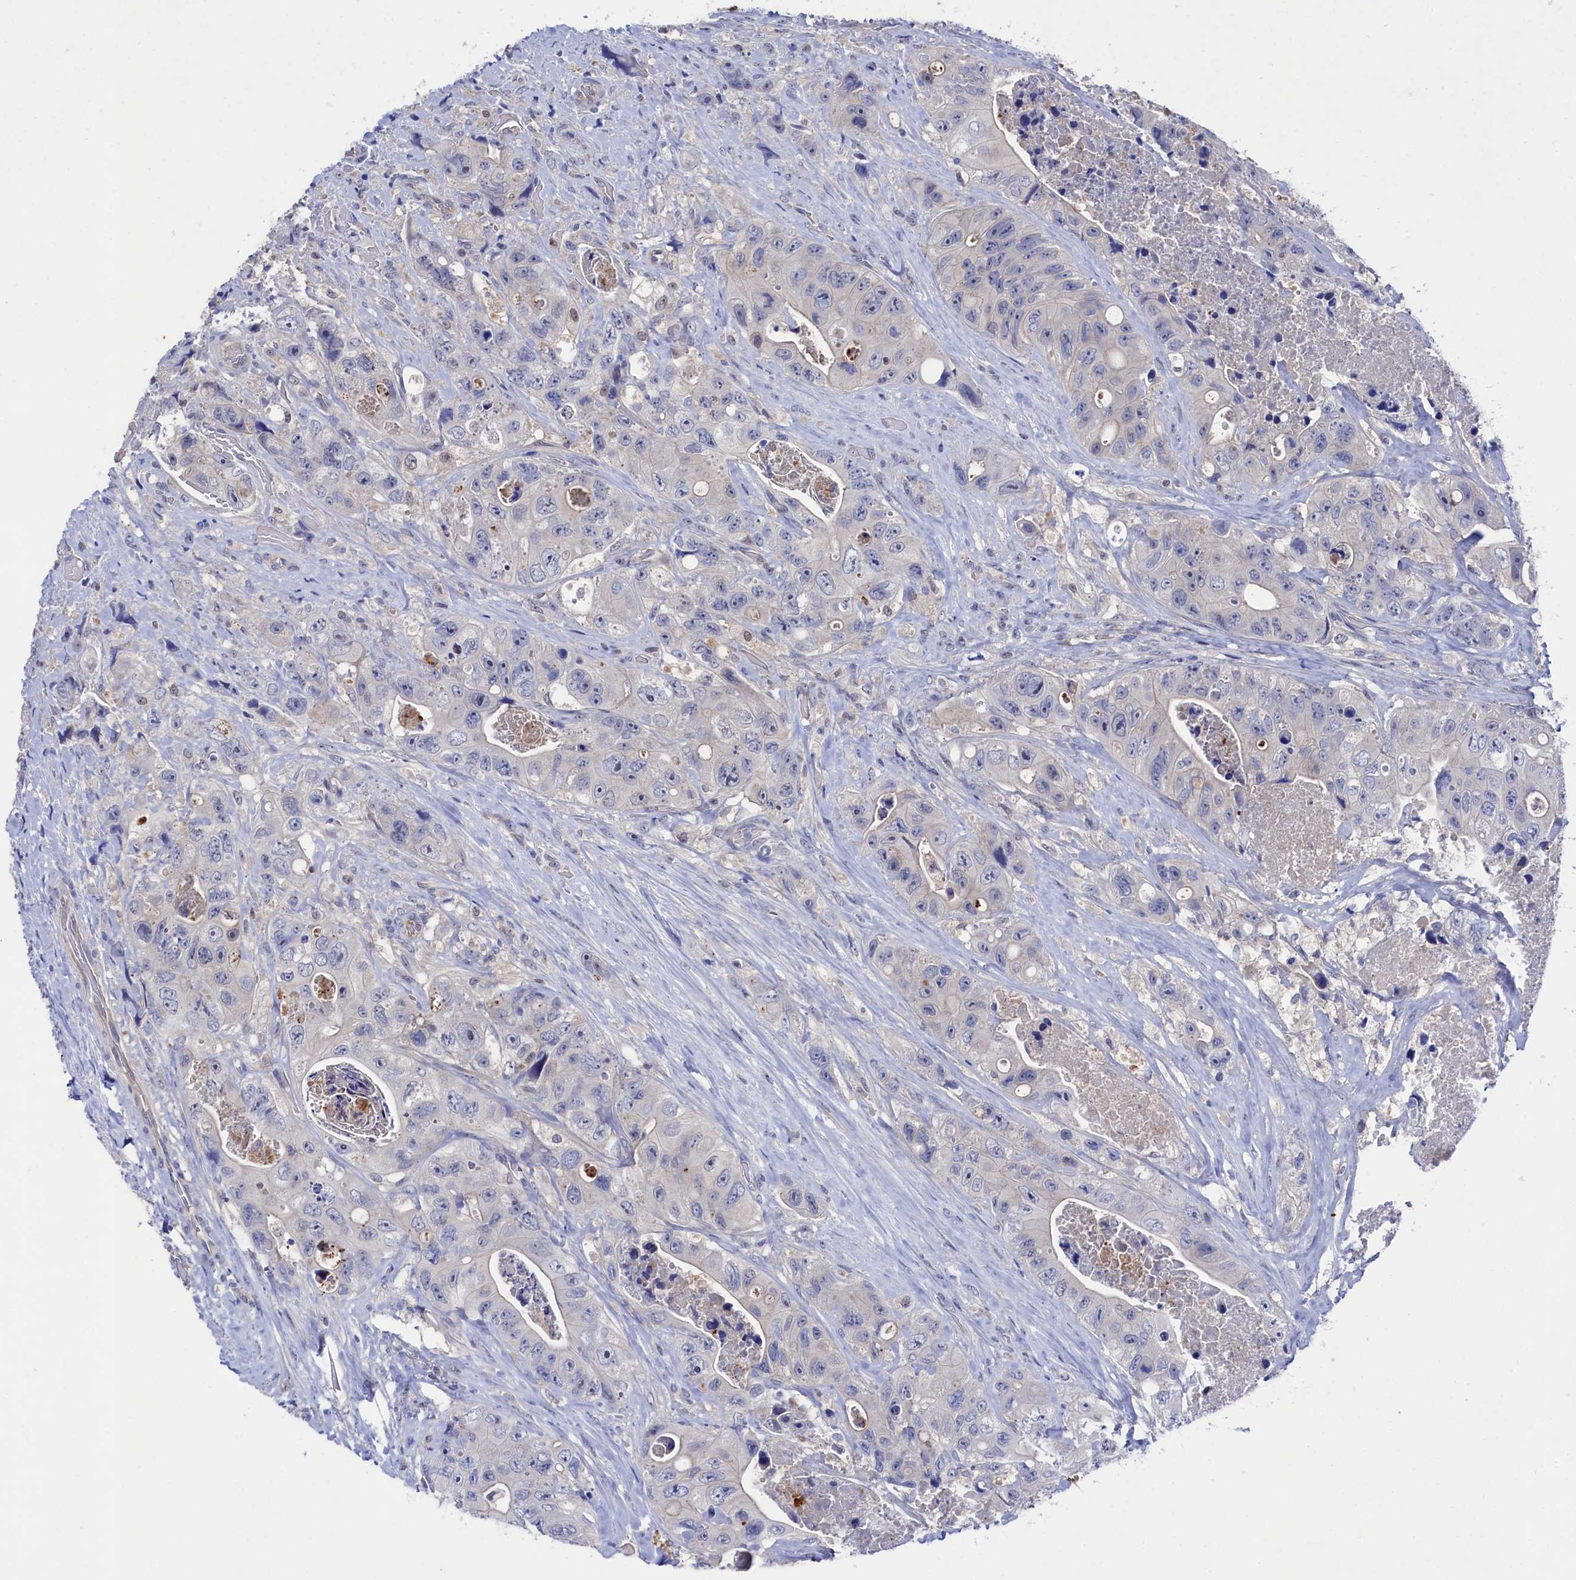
{"staining": {"intensity": "negative", "quantity": "none", "location": "none"}, "tissue": "colorectal cancer", "cell_type": "Tumor cells", "image_type": "cancer", "snomed": [{"axis": "morphology", "description": "Adenocarcinoma, NOS"}, {"axis": "topography", "description": "Colon"}], "caption": "Immunohistochemistry photomicrograph of neoplastic tissue: human colorectal adenocarcinoma stained with DAB reveals no significant protein expression in tumor cells. (Brightfield microscopy of DAB (3,3'-diaminobenzidine) IHC at high magnification).", "gene": "RNH1", "patient": {"sex": "female", "age": 46}}